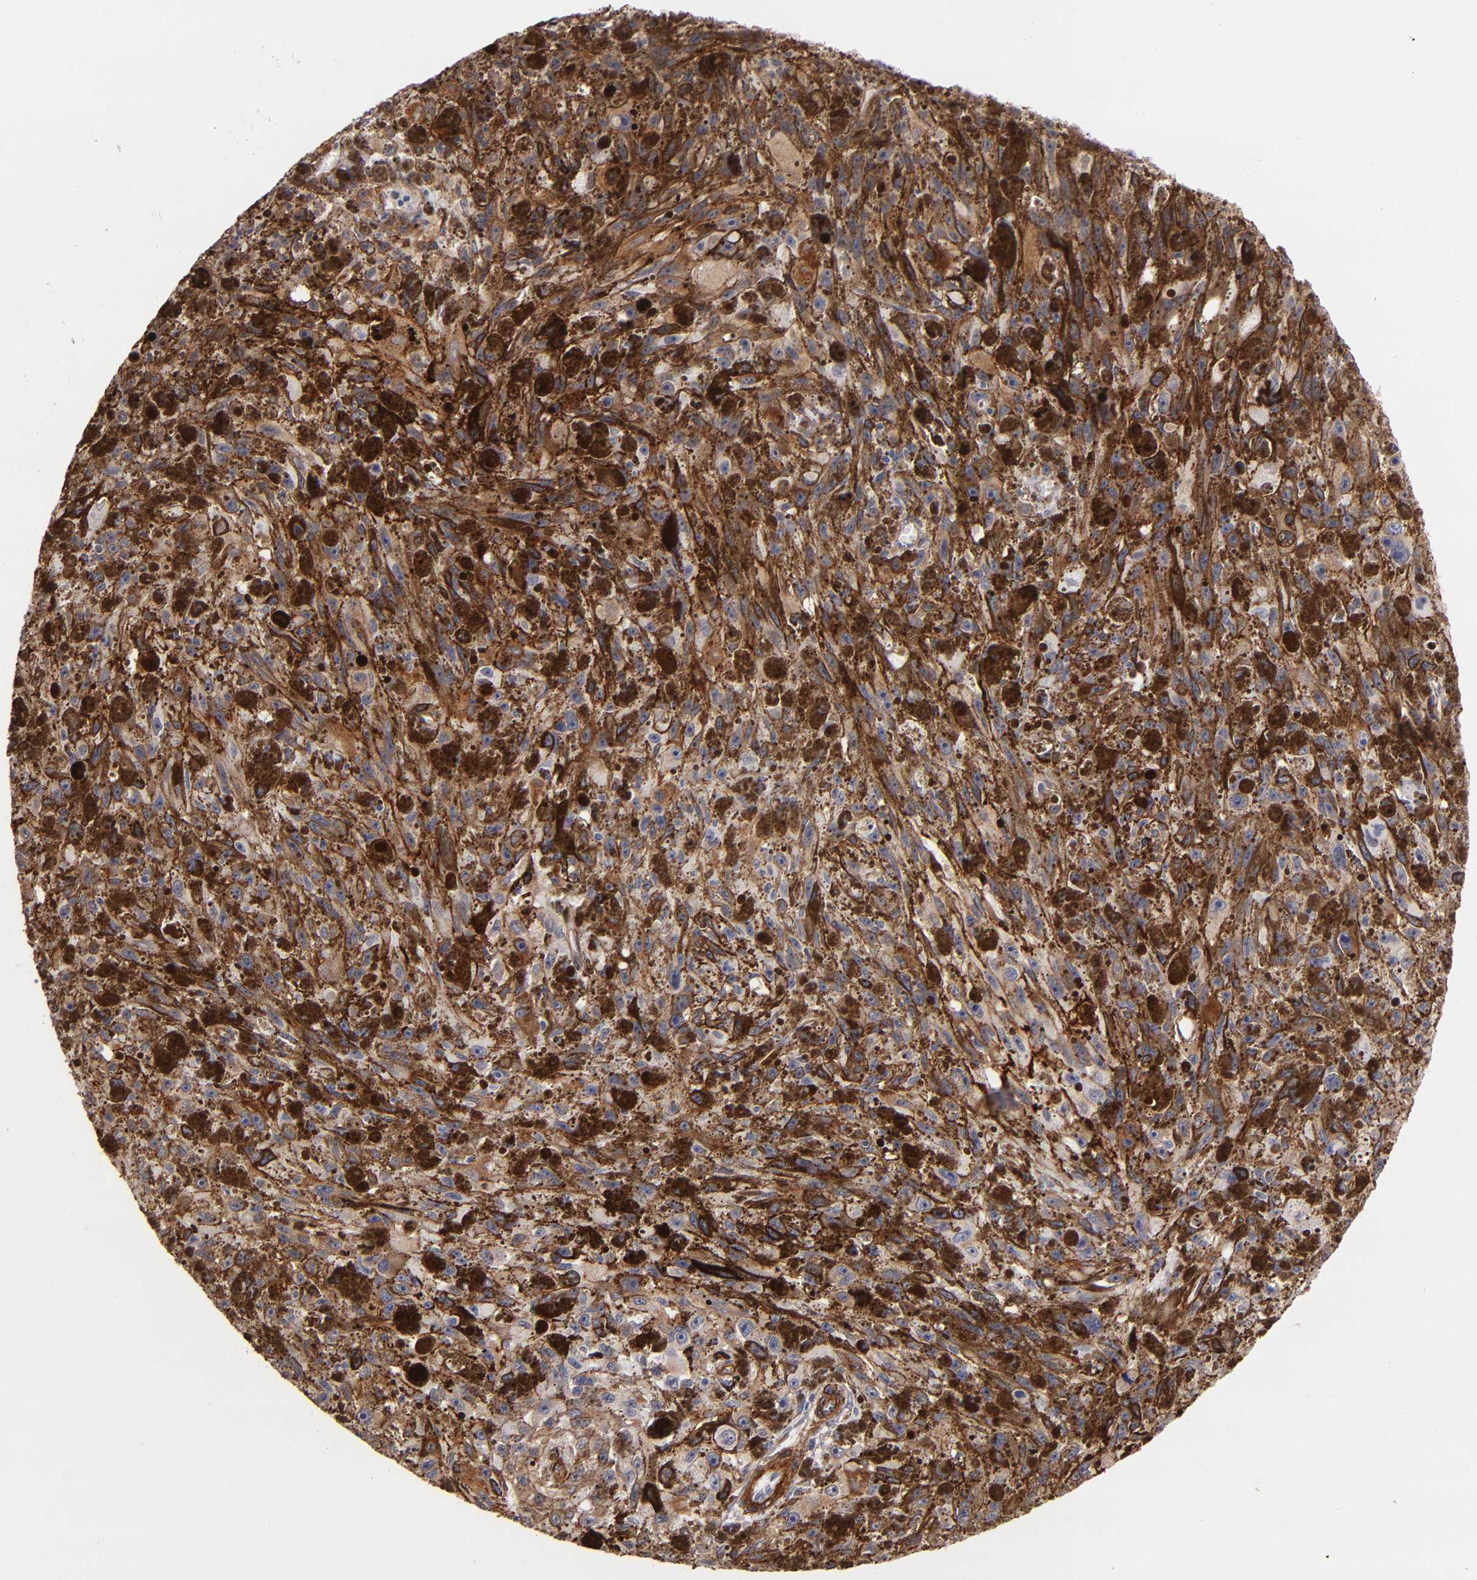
{"staining": {"intensity": "negative", "quantity": "none", "location": "none"}, "tissue": "melanoma", "cell_type": "Tumor cells", "image_type": "cancer", "snomed": [{"axis": "morphology", "description": "Malignant melanoma, NOS"}, {"axis": "topography", "description": "Skin"}], "caption": "This is an IHC image of human melanoma. There is no expression in tumor cells.", "gene": "LAMC1", "patient": {"sex": "female", "age": 104}}